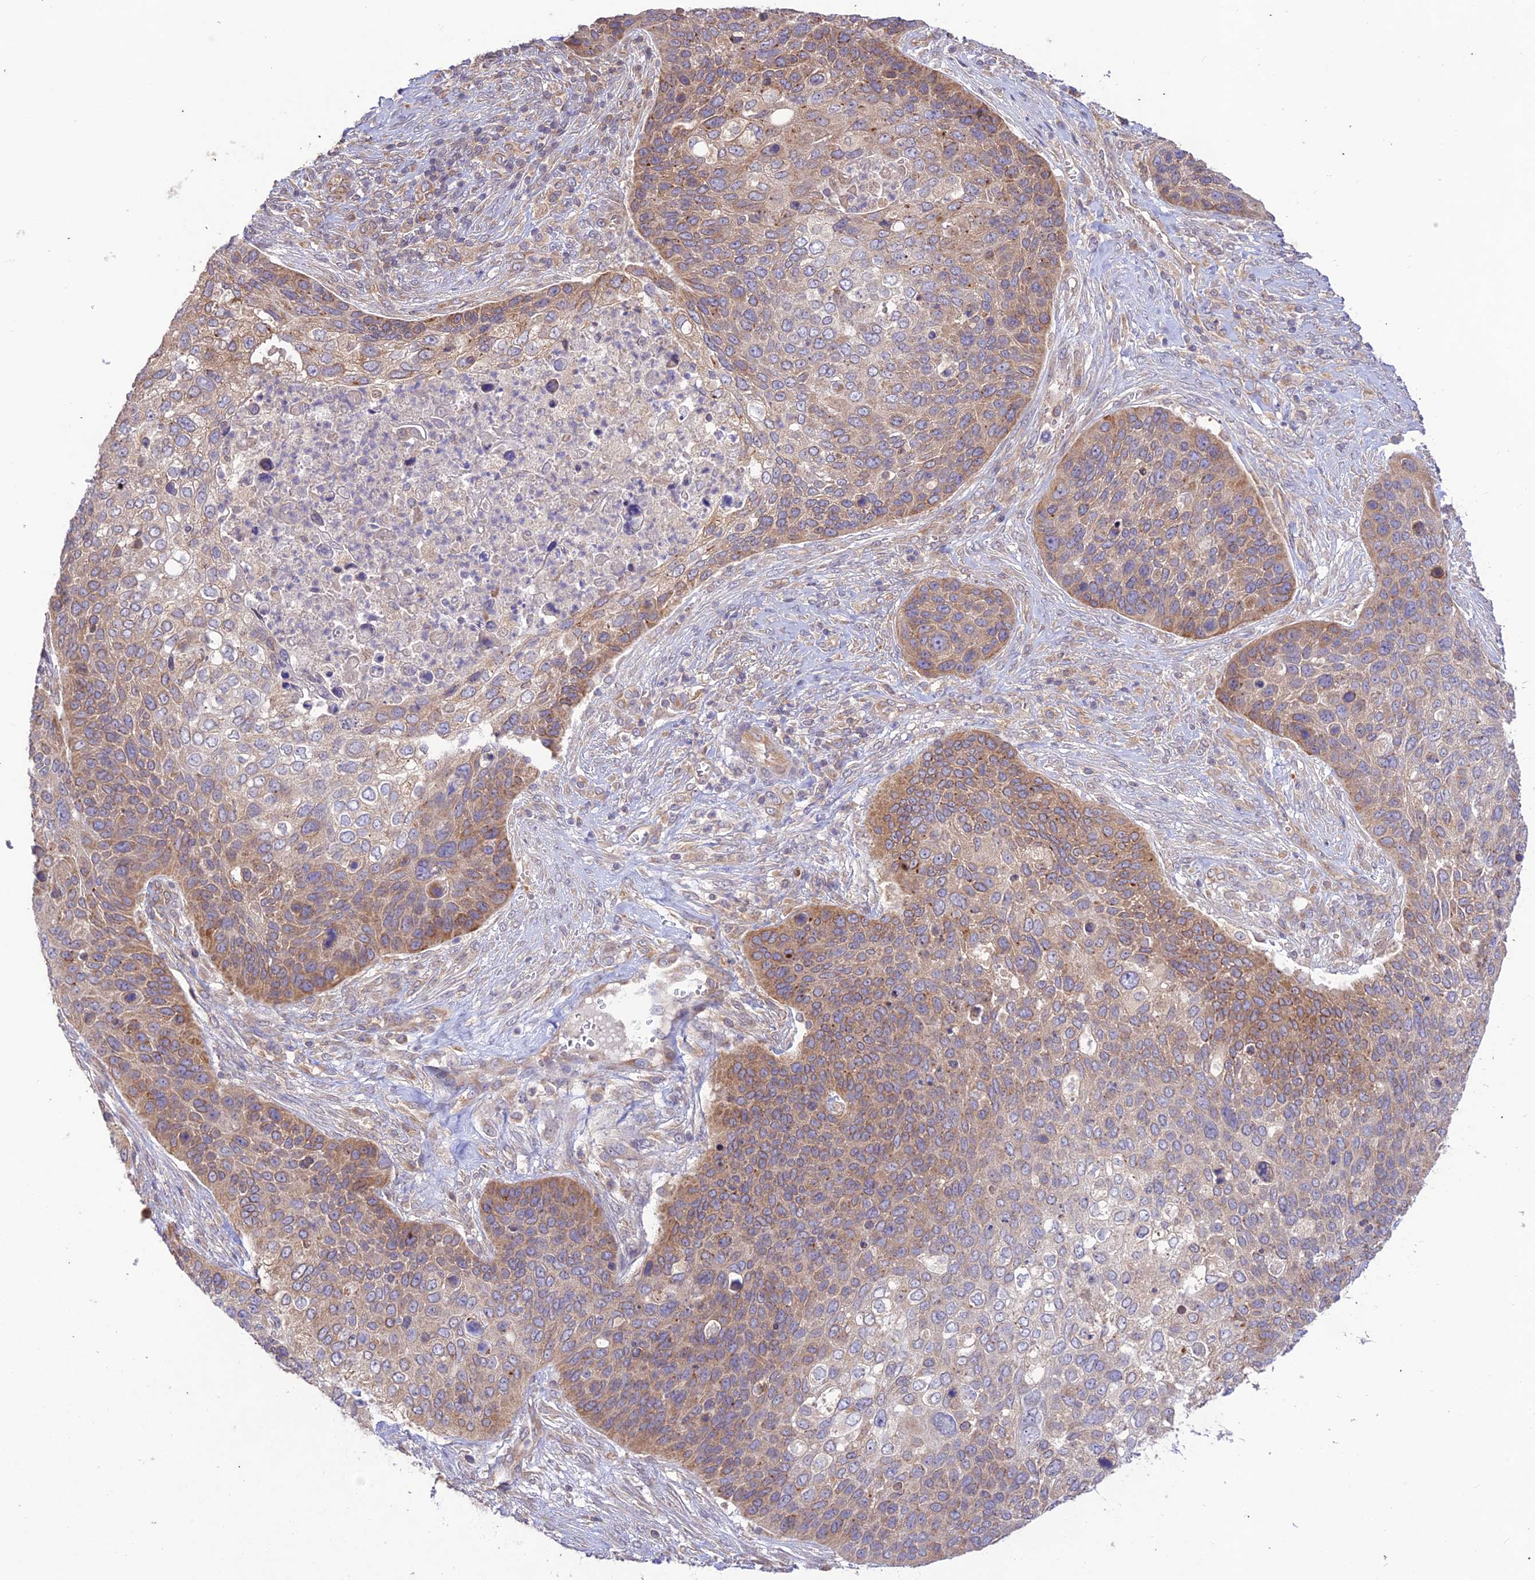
{"staining": {"intensity": "moderate", "quantity": "25%-75%", "location": "cytoplasmic/membranous"}, "tissue": "skin cancer", "cell_type": "Tumor cells", "image_type": "cancer", "snomed": [{"axis": "morphology", "description": "Basal cell carcinoma"}, {"axis": "topography", "description": "Skin"}], "caption": "Immunohistochemistry of skin cancer displays medium levels of moderate cytoplasmic/membranous expression in approximately 25%-75% of tumor cells.", "gene": "TMEM259", "patient": {"sex": "female", "age": 74}}